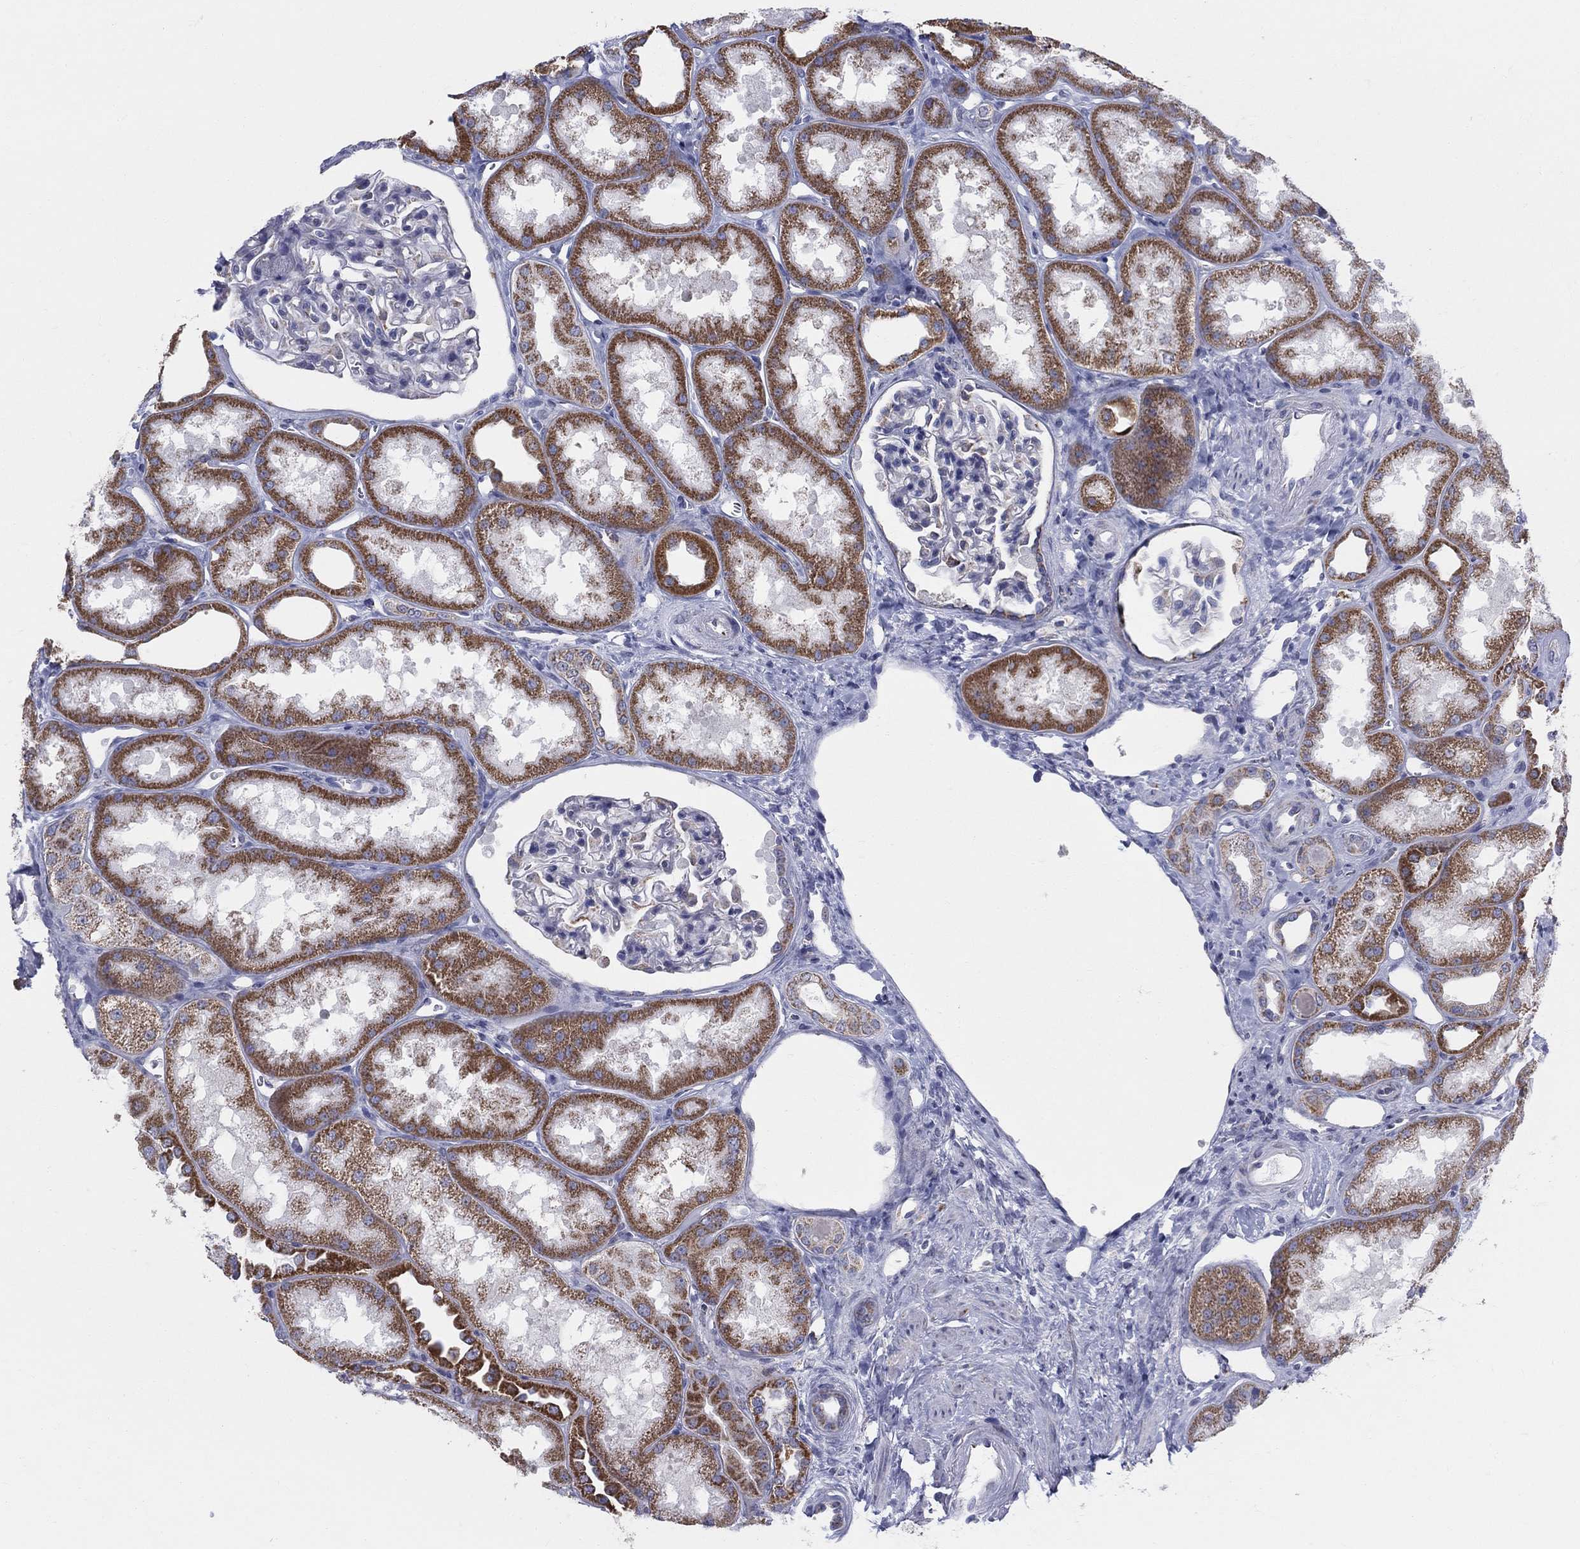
{"staining": {"intensity": "negative", "quantity": "none", "location": "none"}, "tissue": "kidney", "cell_type": "Cells in glomeruli", "image_type": "normal", "snomed": [{"axis": "morphology", "description": "Normal tissue, NOS"}, {"axis": "topography", "description": "Kidney"}], "caption": "DAB immunohistochemical staining of unremarkable human kidney exhibits no significant positivity in cells in glomeruli.", "gene": "KISS1R", "patient": {"sex": "male", "age": 61}}